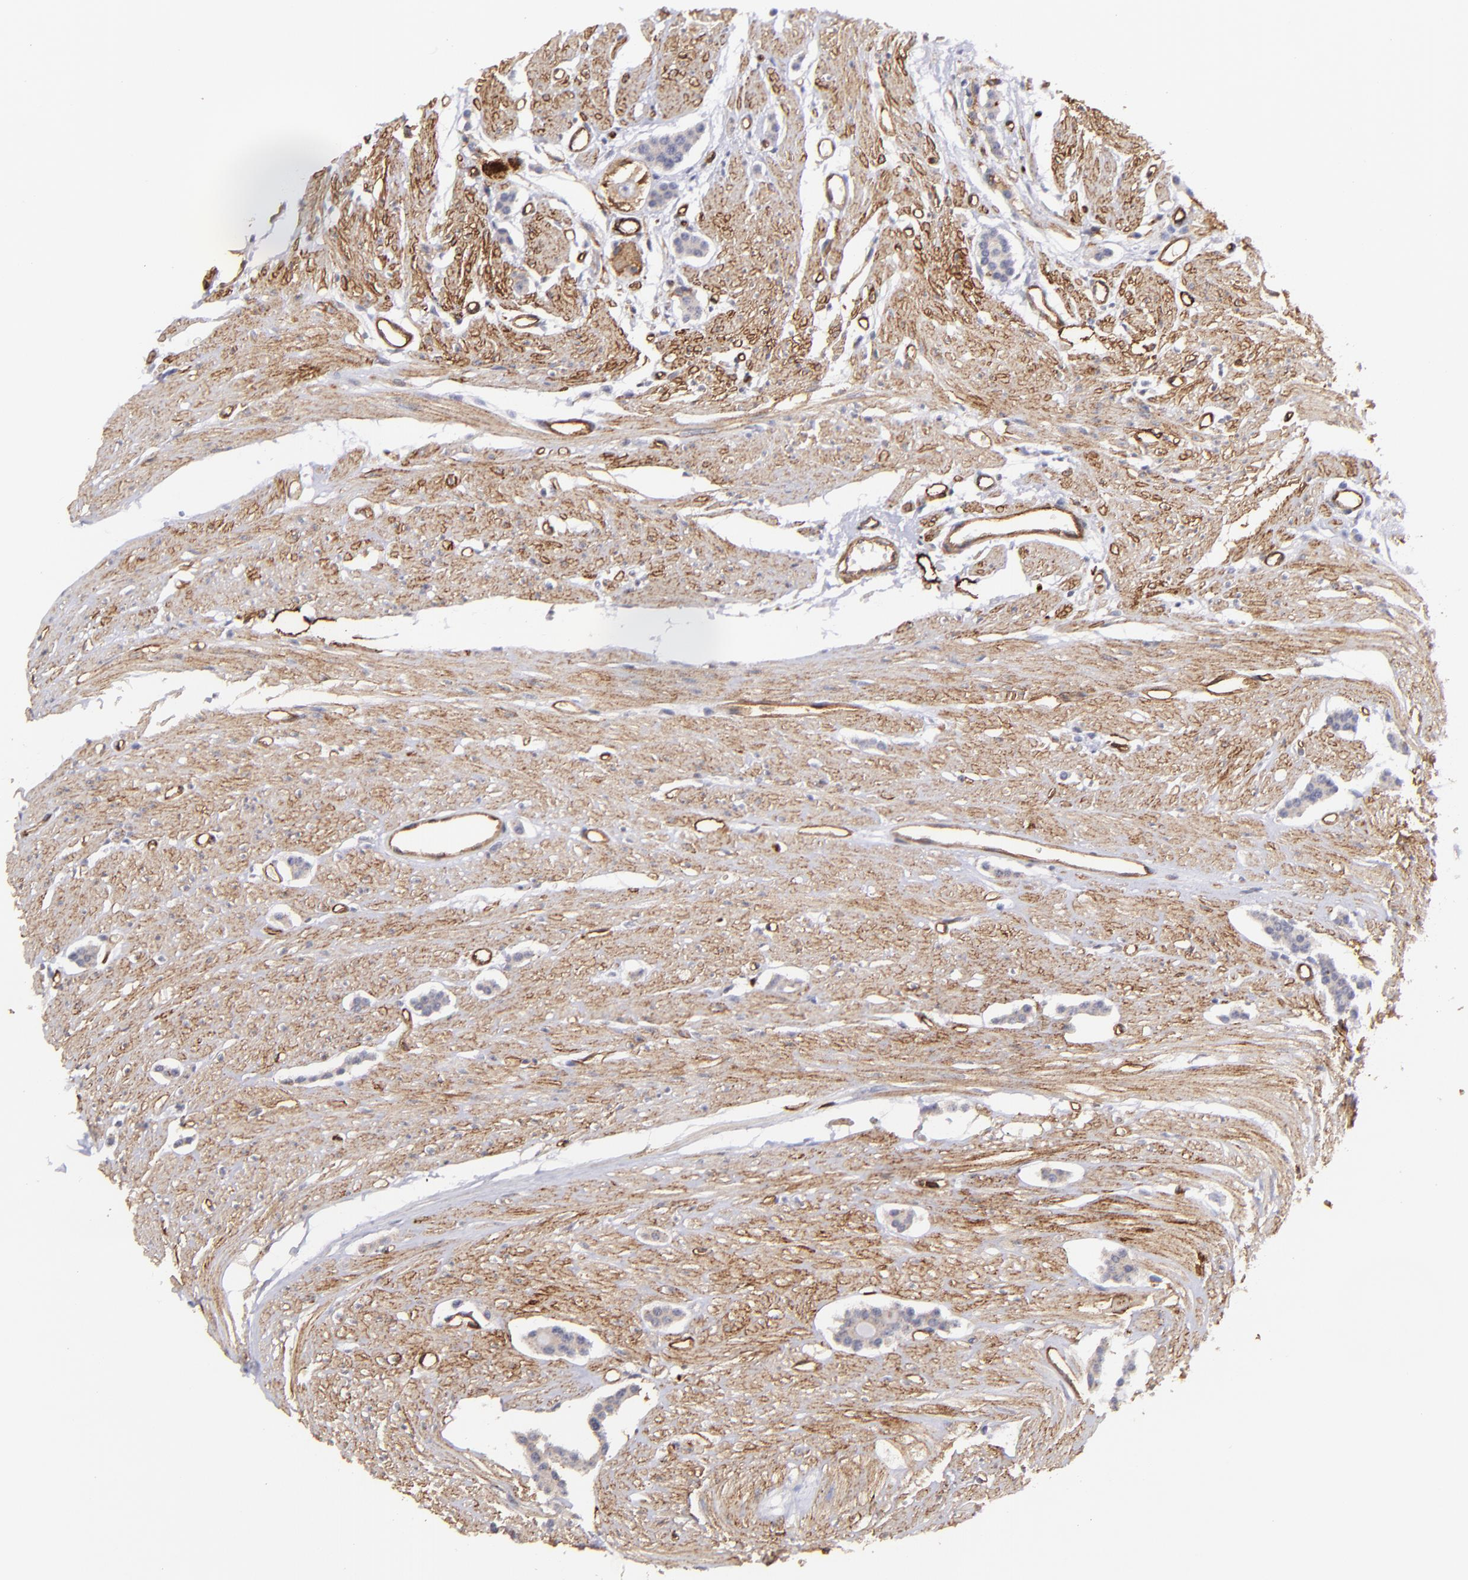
{"staining": {"intensity": "negative", "quantity": "none", "location": "none"}, "tissue": "carcinoid", "cell_type": "Tumor cells", "image_type": "cancer", "snomed": [{"axis": "morphology", "description": "Carcinoid, malignant, NOS"}, {"axis": "topography", "description": "Small intestine"}], "caption": "This is a micrograph of immunohistochemistry (IHC) staining of carcinoid, which shows no staining in tumor cells.", "gene": "DYSF", "patient": {"sex": "male", "age": 60}}